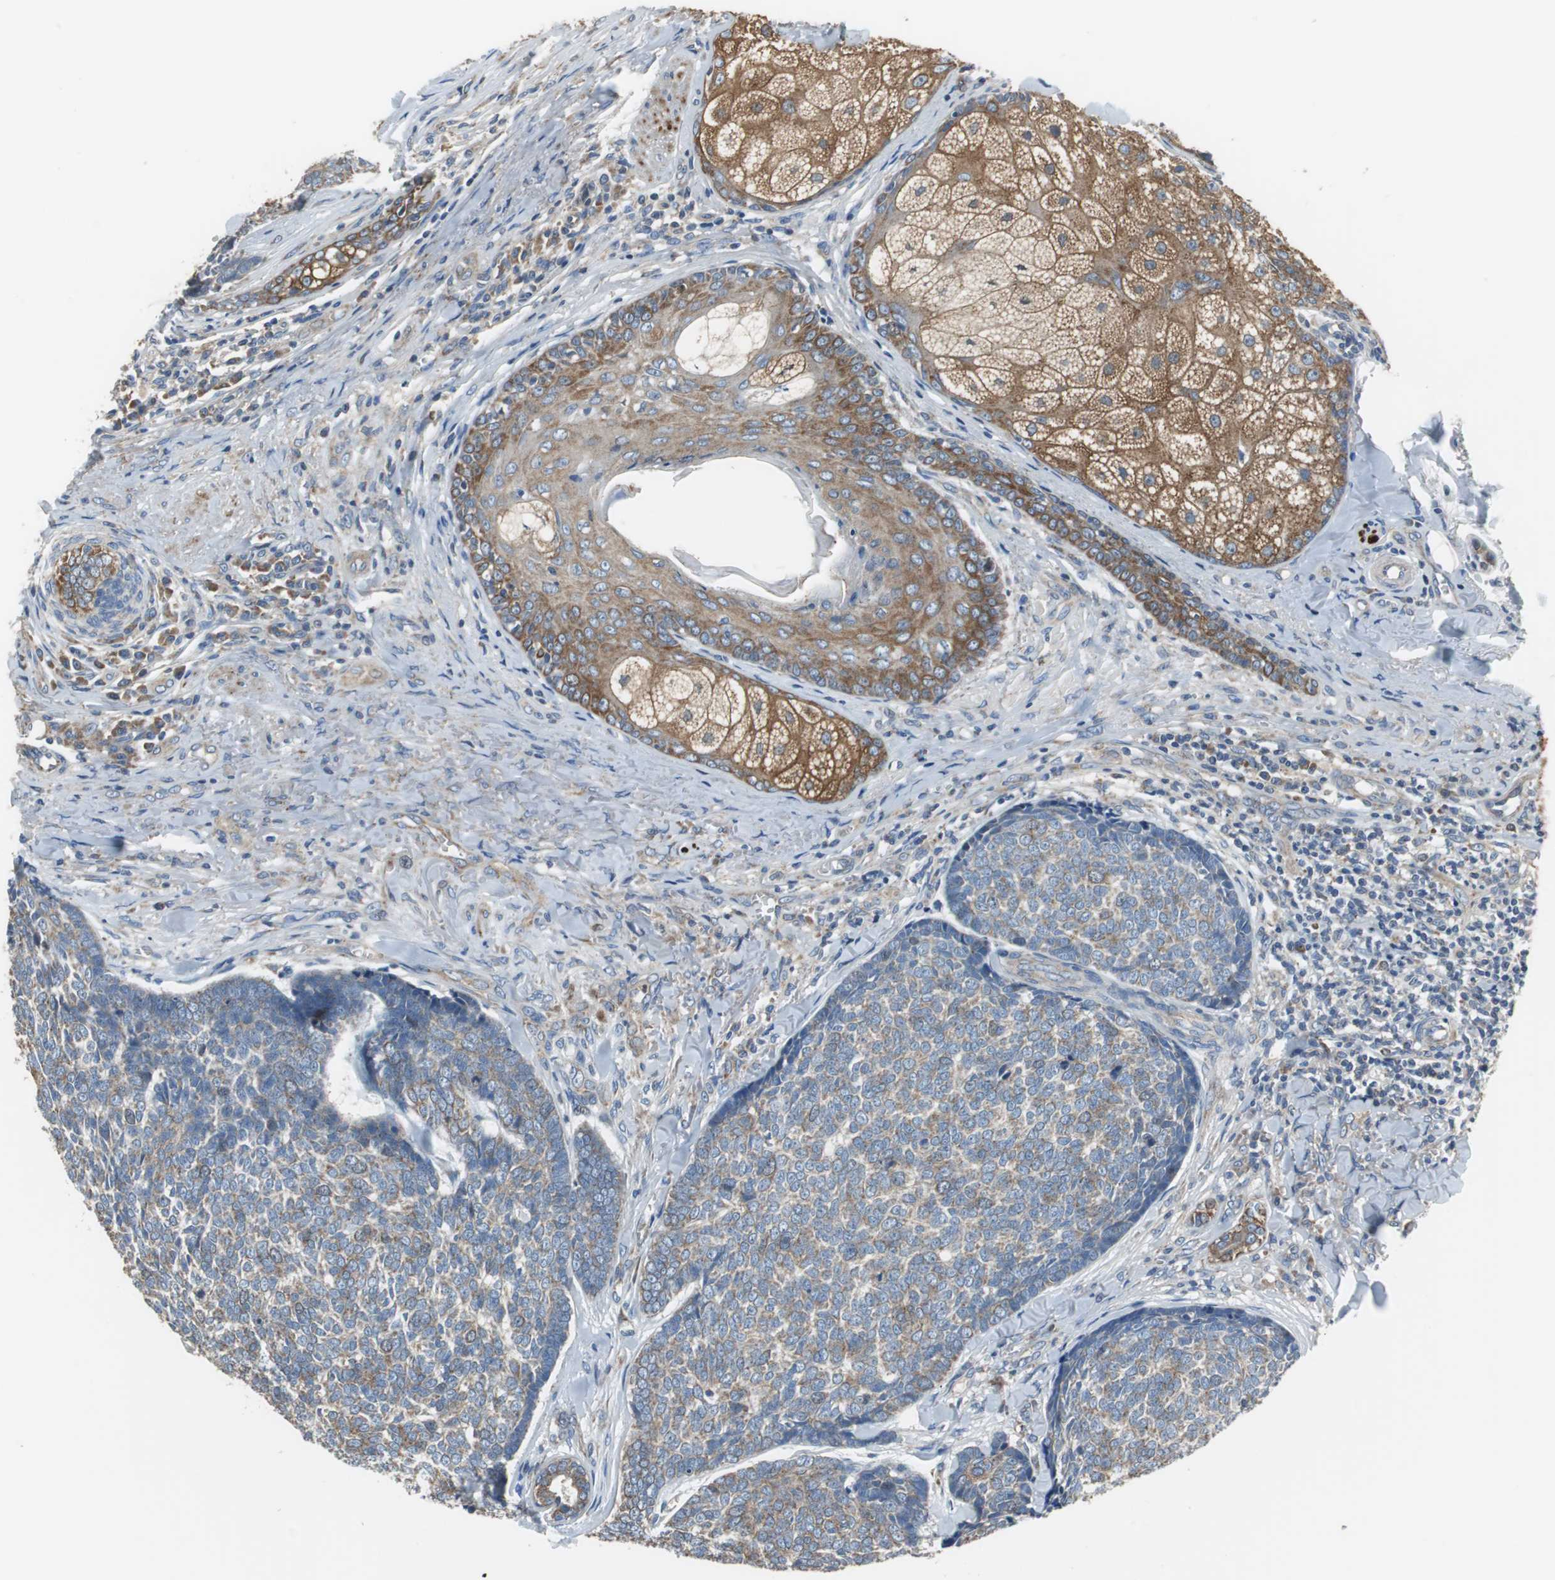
{"staining": {"intensity": "moderate", "quantity": "25%-75%", "location": "cytoplasmic/membranous"}, "tissue": "skin cancer", "cell_type": "Tumor cells", "image_type": "cancer", "snomed": [{"axis": "morphology", "description": "Basal cell carcinoma"}, {"axis": "topography", "description": "Skin"}], "caption": "Tumor cells show moderate cytoplasmic/membranous expression in approximately 25%-75% of cells in skin cancer (basal cell carcinoma).", "gene": "PI4KB", "patient": {"sex": "male", "age": 84}}